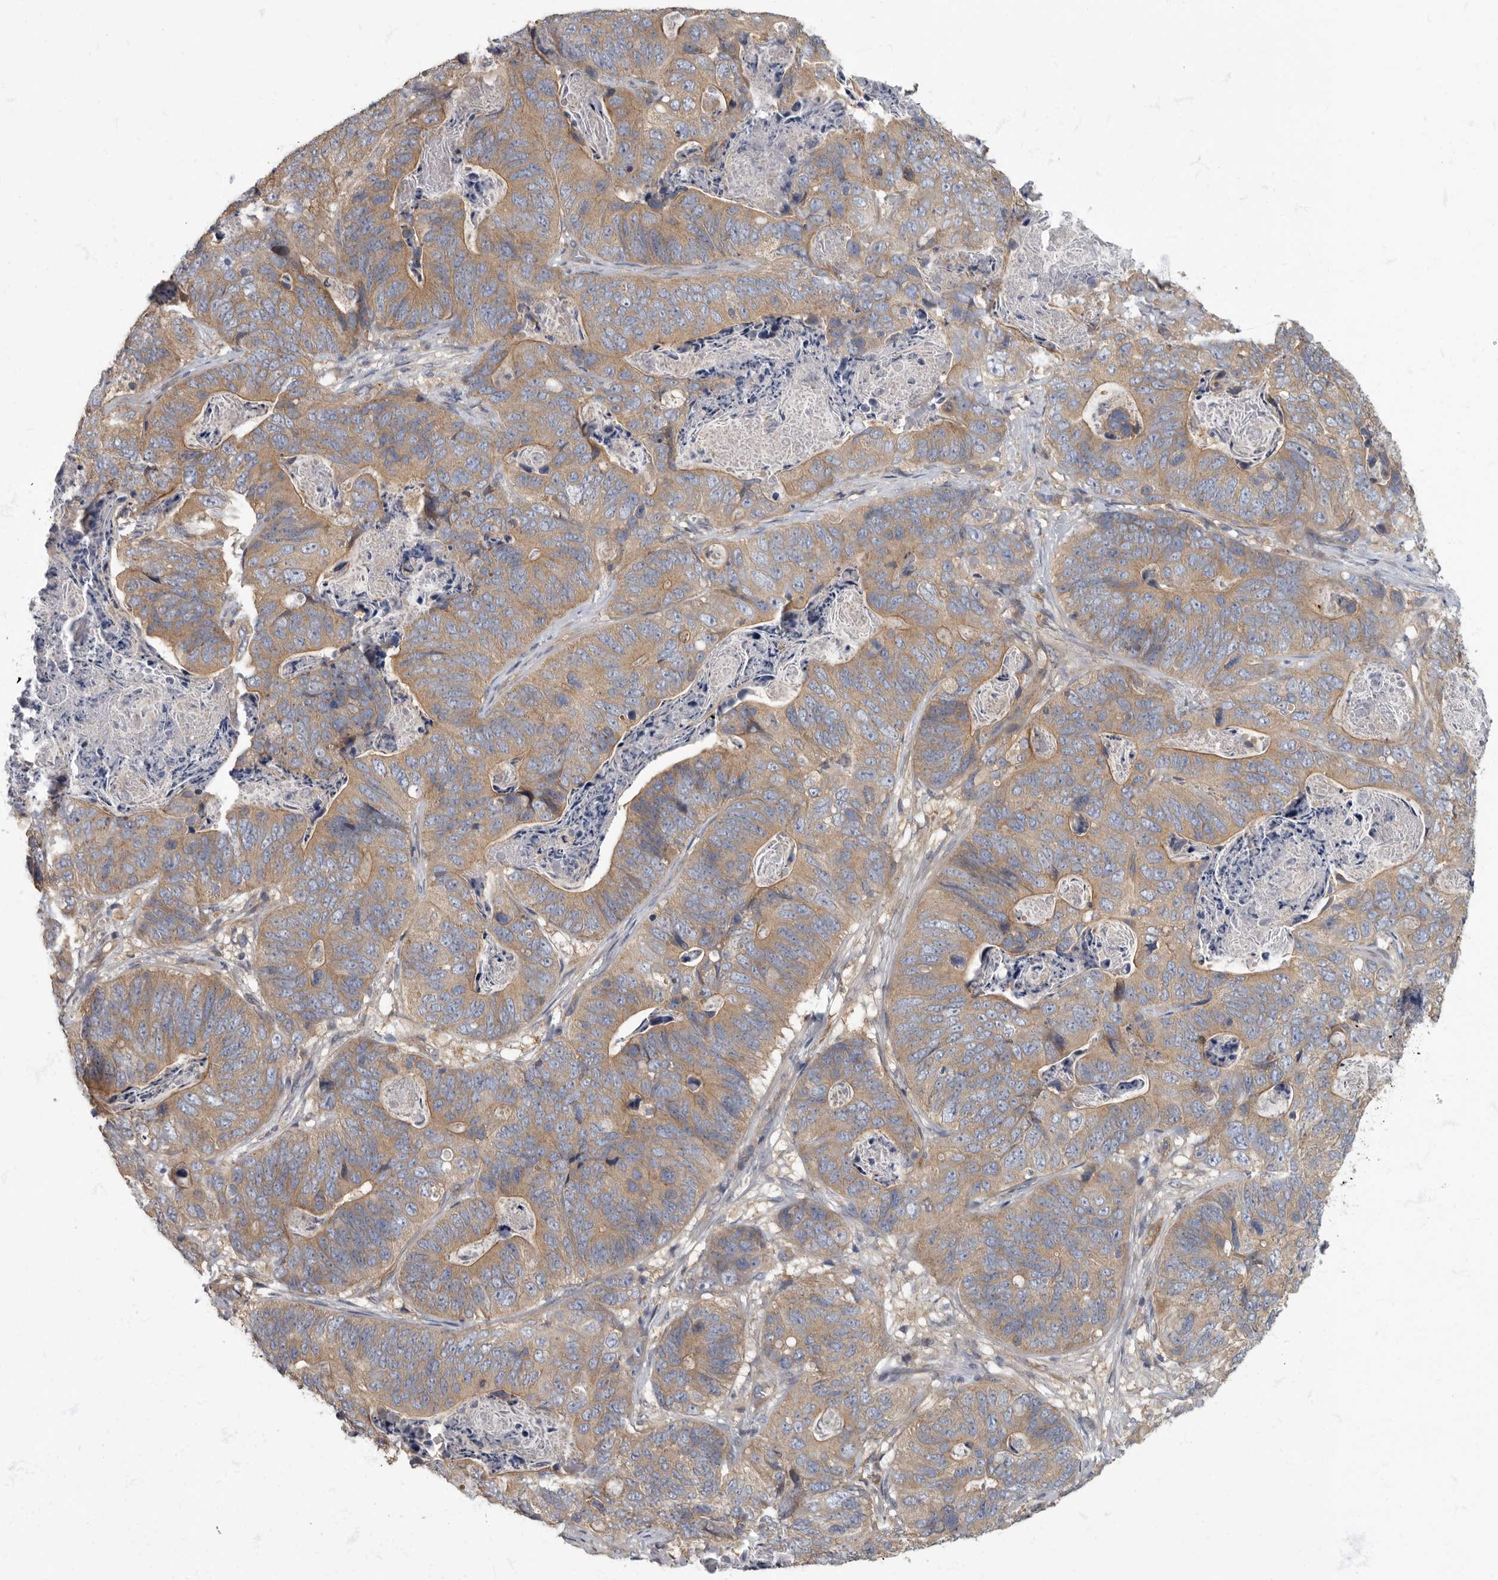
{"staining": {"intensity": "moderate", "quantity": ">75%", "location": "cytoplasmic/membranous"}, "tissue": "stomach cancer", "cell_type": "Tumor cells", "image_type": "cancer", "snomed": [{"axis": "morphology", "description": "Normal tissue, NOS"}, {"axis": "morphology", "description": "Adenocarcinoma, NOS"}, {"axis": "topography", "description": "Stomach"}], "caption": "Brown immunohistochemical staining in stomach cancer demonstrates moderate cytoplasmic/membranous staining in about >75% of tumor cells.", "gene": "PDK1", "patient": {"sex": "female", "age": 89}}